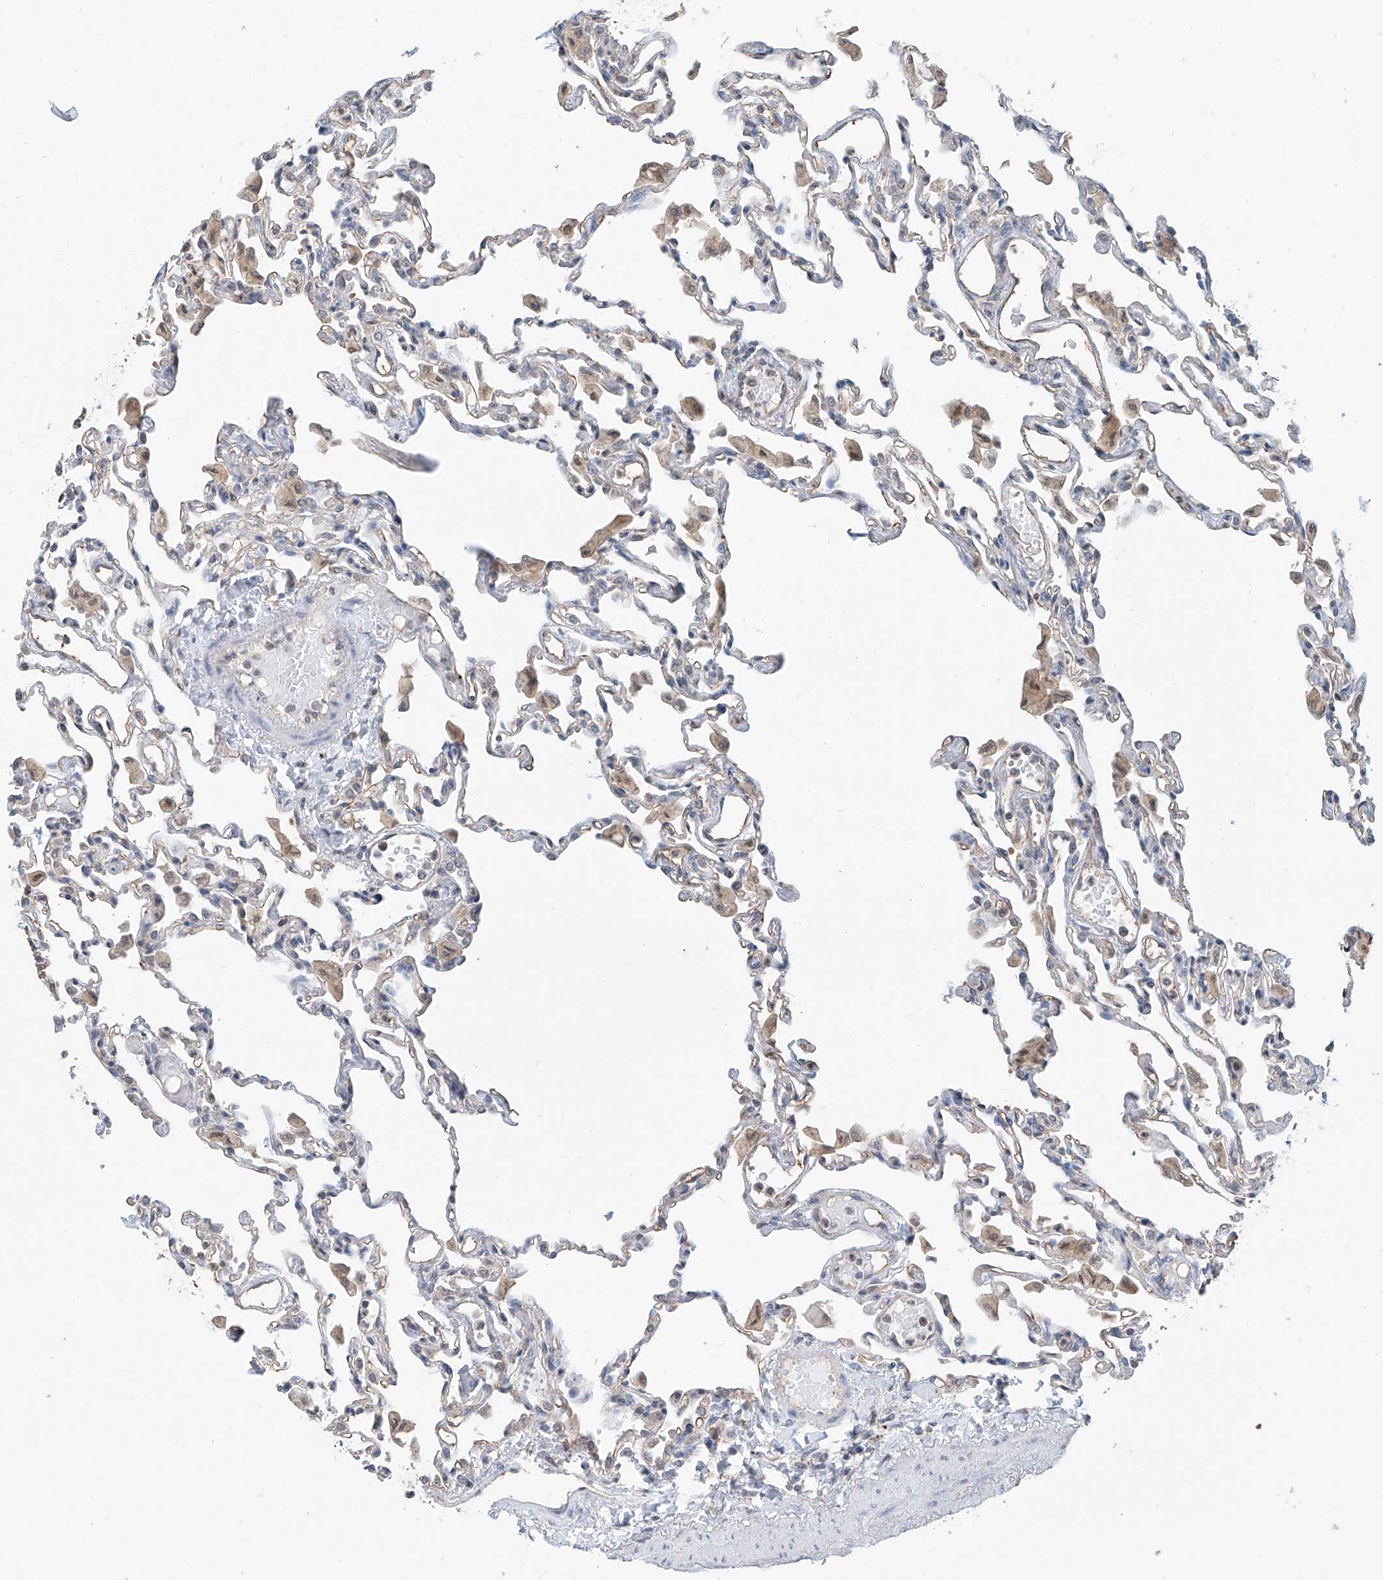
{"staining": {"intensity": "negative", "quantity": "none", "location": "none"}, "tissue": "lung", "cell_type": "Alveolar cells", "image_type": "normal", "snomed": [{"axis": "morphology", "description": "Normal tissue, NOS"}, {"axis": "topography", "description": "Bronchus"}, {"axis": "topography", "description": "Lung"}], "caption": "The micrograph shows no staining of alveolar cells in normal lung.", "gene": "KCNK10", "patient": {"sex": "female", "age": 49}}